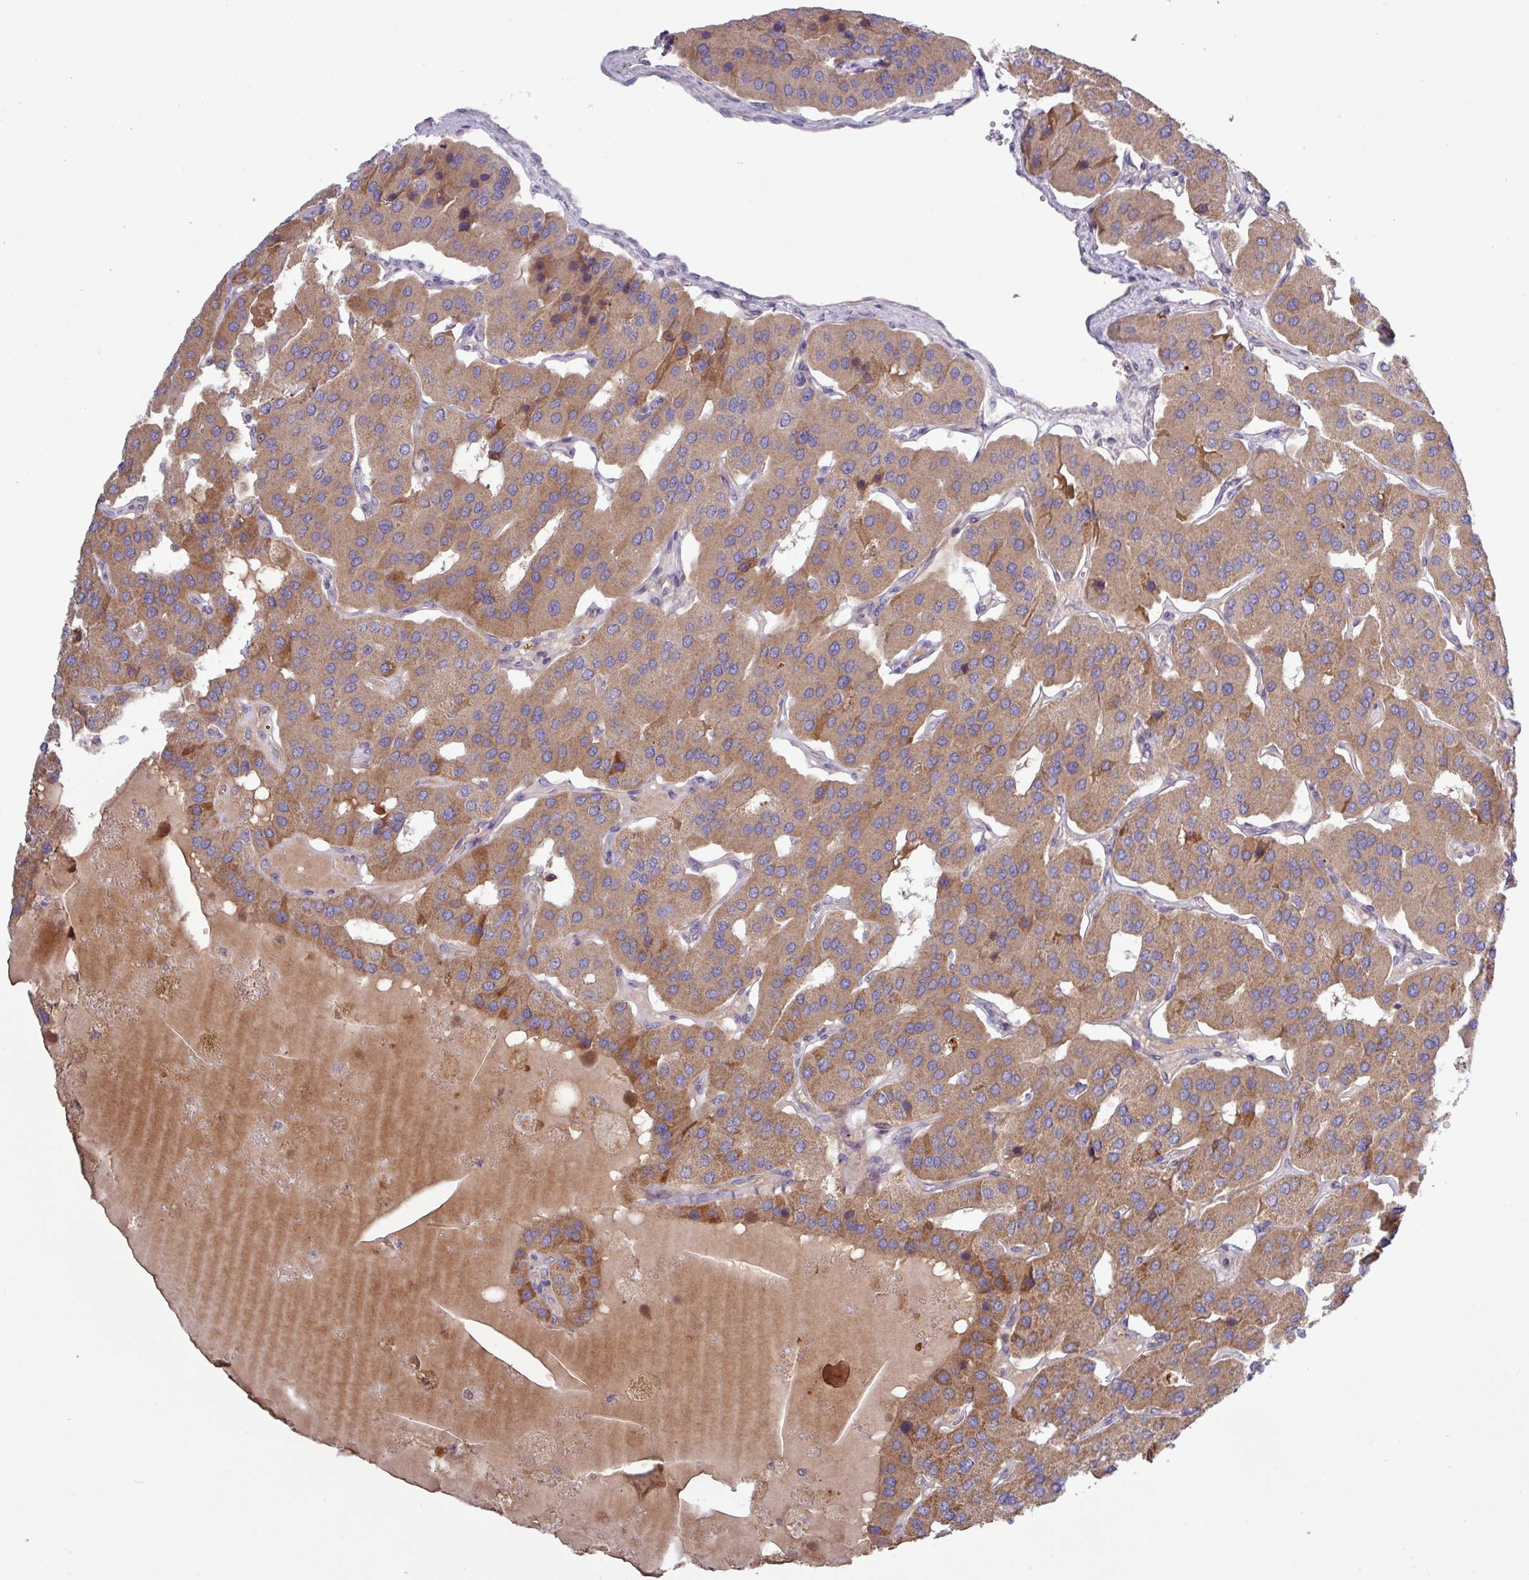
{"staining": {"intensity": "moderate", "quantity": ">75%", "location": "cytoplasmic/membranous"}, "tissue": "parathyroid gland", "cell_type": "Glandular cells", "image_type": "normal", "snomed": [{"axis": "morphology", "description": "Normal tissue, NOS"}, {"axis": "morphology", "description": "Adenoma, NOS"}, {"axis": "topography", "description": "Parathyroid gland"}], "caption": "An IHC image of unremarkable tissue is shown. Protein staining in brown highlights moderate cytoplasmic/membranous positivity in parathyroid gland within glandular cells. The protein is stained brown, and the nuclei are stained in blue (DAB (3,3'-diaminobenzidine) IHC with brightfield microscopy, high magnification).", "gene": "TNFSF12", "patient": {"sex": "female", "age": 86}}